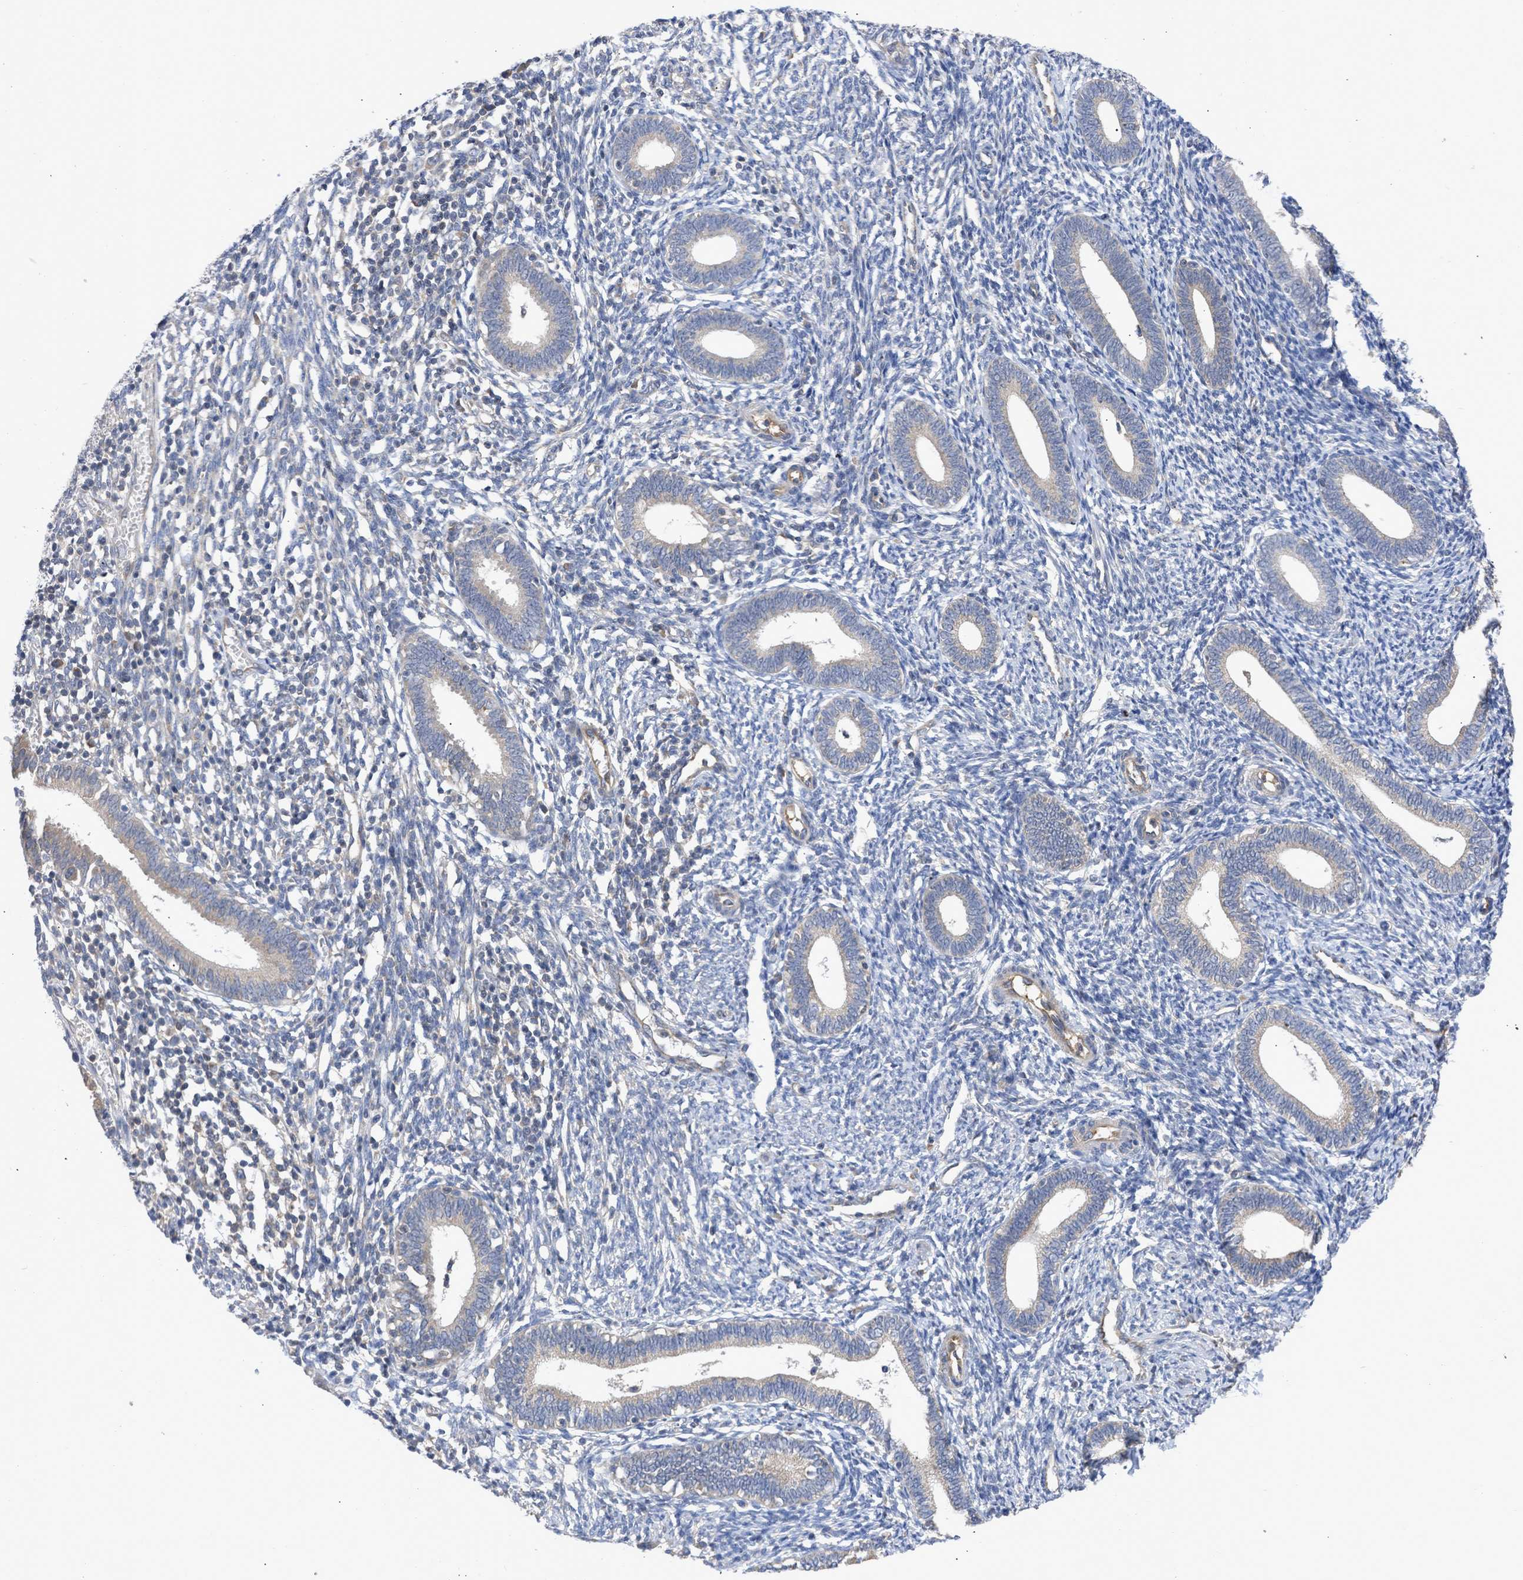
{"staining": {"intensity": "negative", "quantity": "none", "location": "none"}, "tissue": "endometrium", "cell_type": "Cells in endometrial stroma", "image_type": "normal", "snomed": [{"axis": "morphology", "description": "Normal tissue, NOS"}, {"axis": "topography", "description": "Endometrium"}], "caption": "DAB (3,3'-diaminobenzidine) immunohistochemical staining of normal human endometrium reveals no significant staining in cells in endometrial stroma.", "gene": "MAP2K3", "patient": {"sex": "female", "age": 41}}